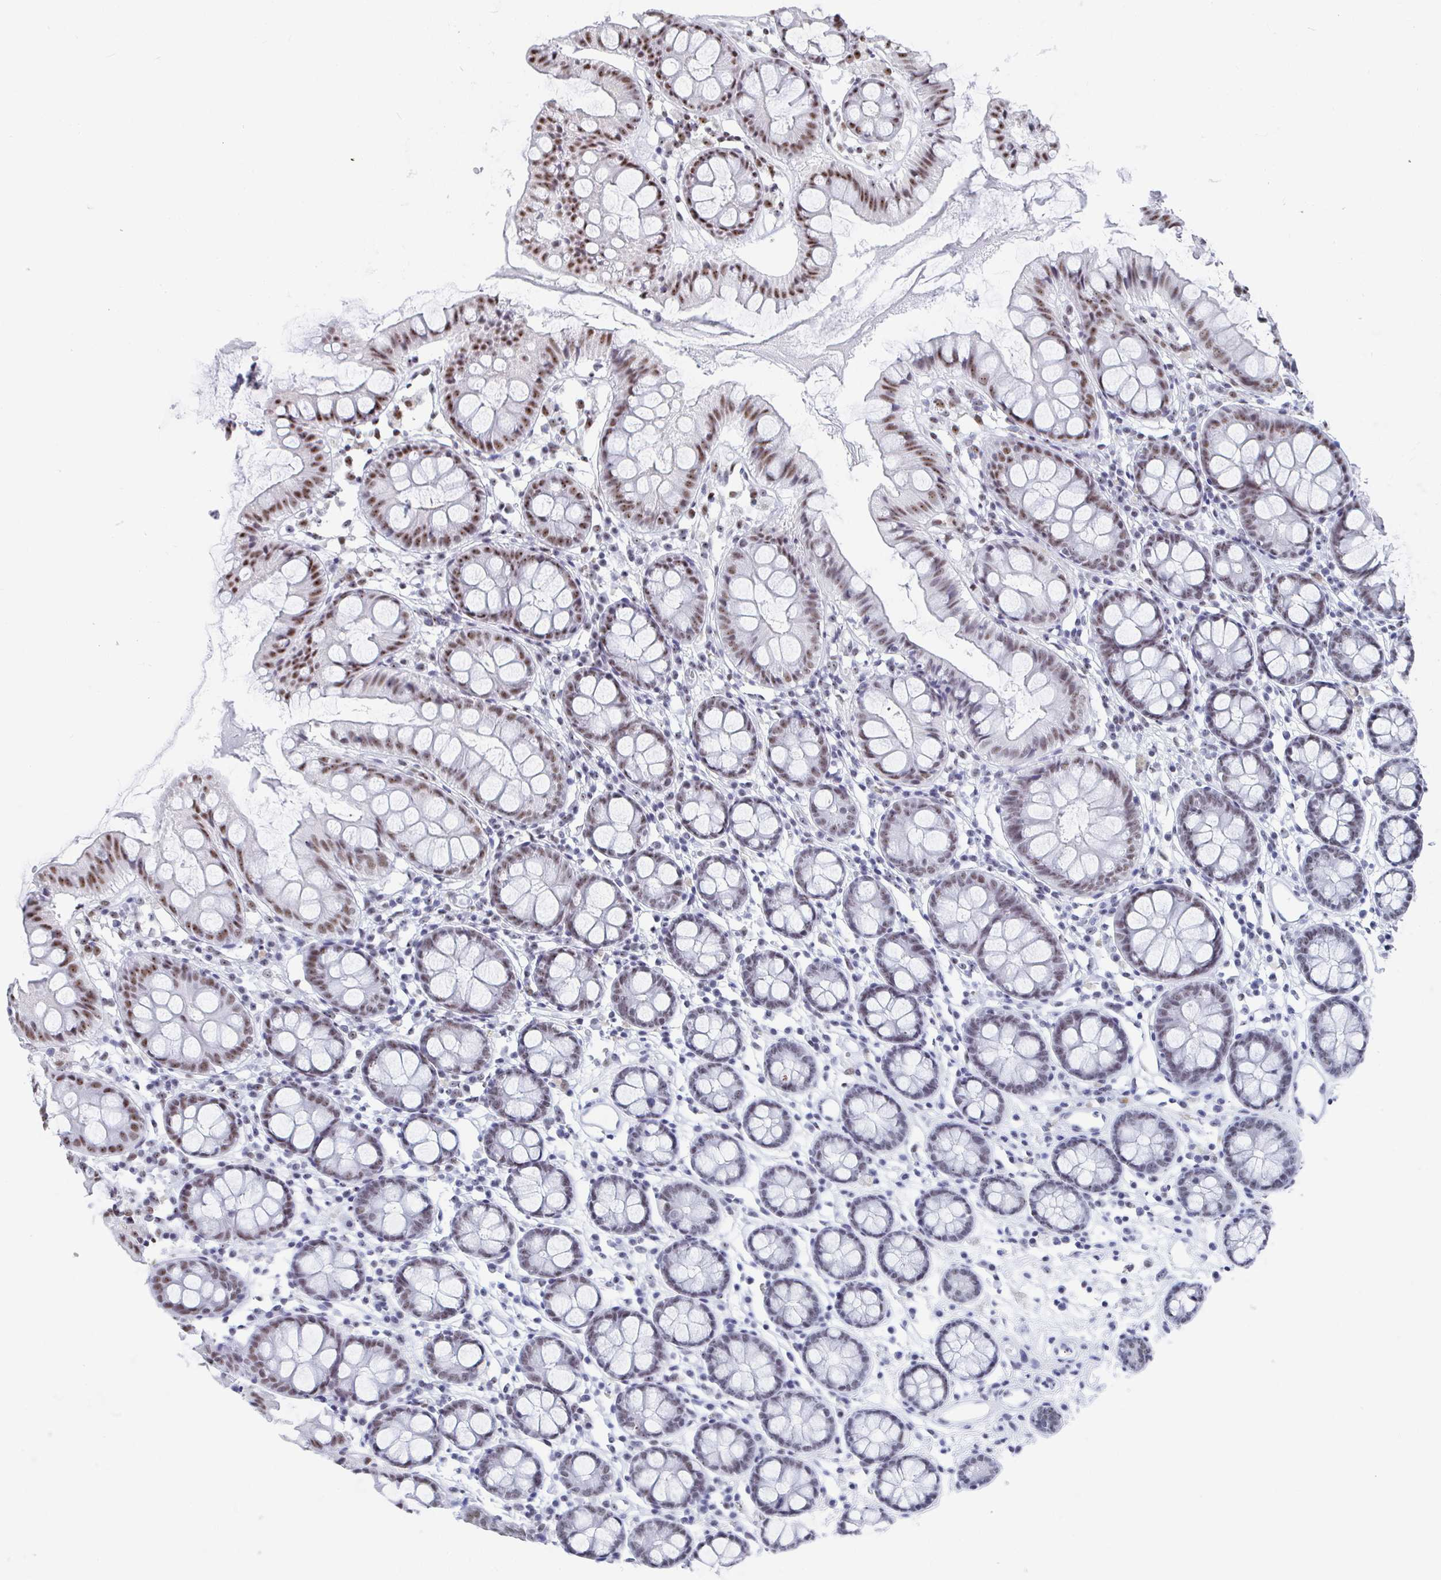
{"staining": {"intensity": "moderate", "quantity": "<25%", "location": "nuclear"}, "tissue": "colon", "cell_type": "Endothelial cells", "image_type": "normal", "snomed": [{"axis": "morphology", "description": "Normal tissue, NOS"}, {"axis": "topography", "description": "Colon"}], "caption": "The immunohistochemical stain highlights moderate nuclear positivity in endothelial cells of unremarkable colon. (DAB (3,3'-diaminobenzidine) = brown stain, brightfield microscopy at high magnification).", "gene": "SIRT7", "patient": {"sex": "female", "age": 84}}